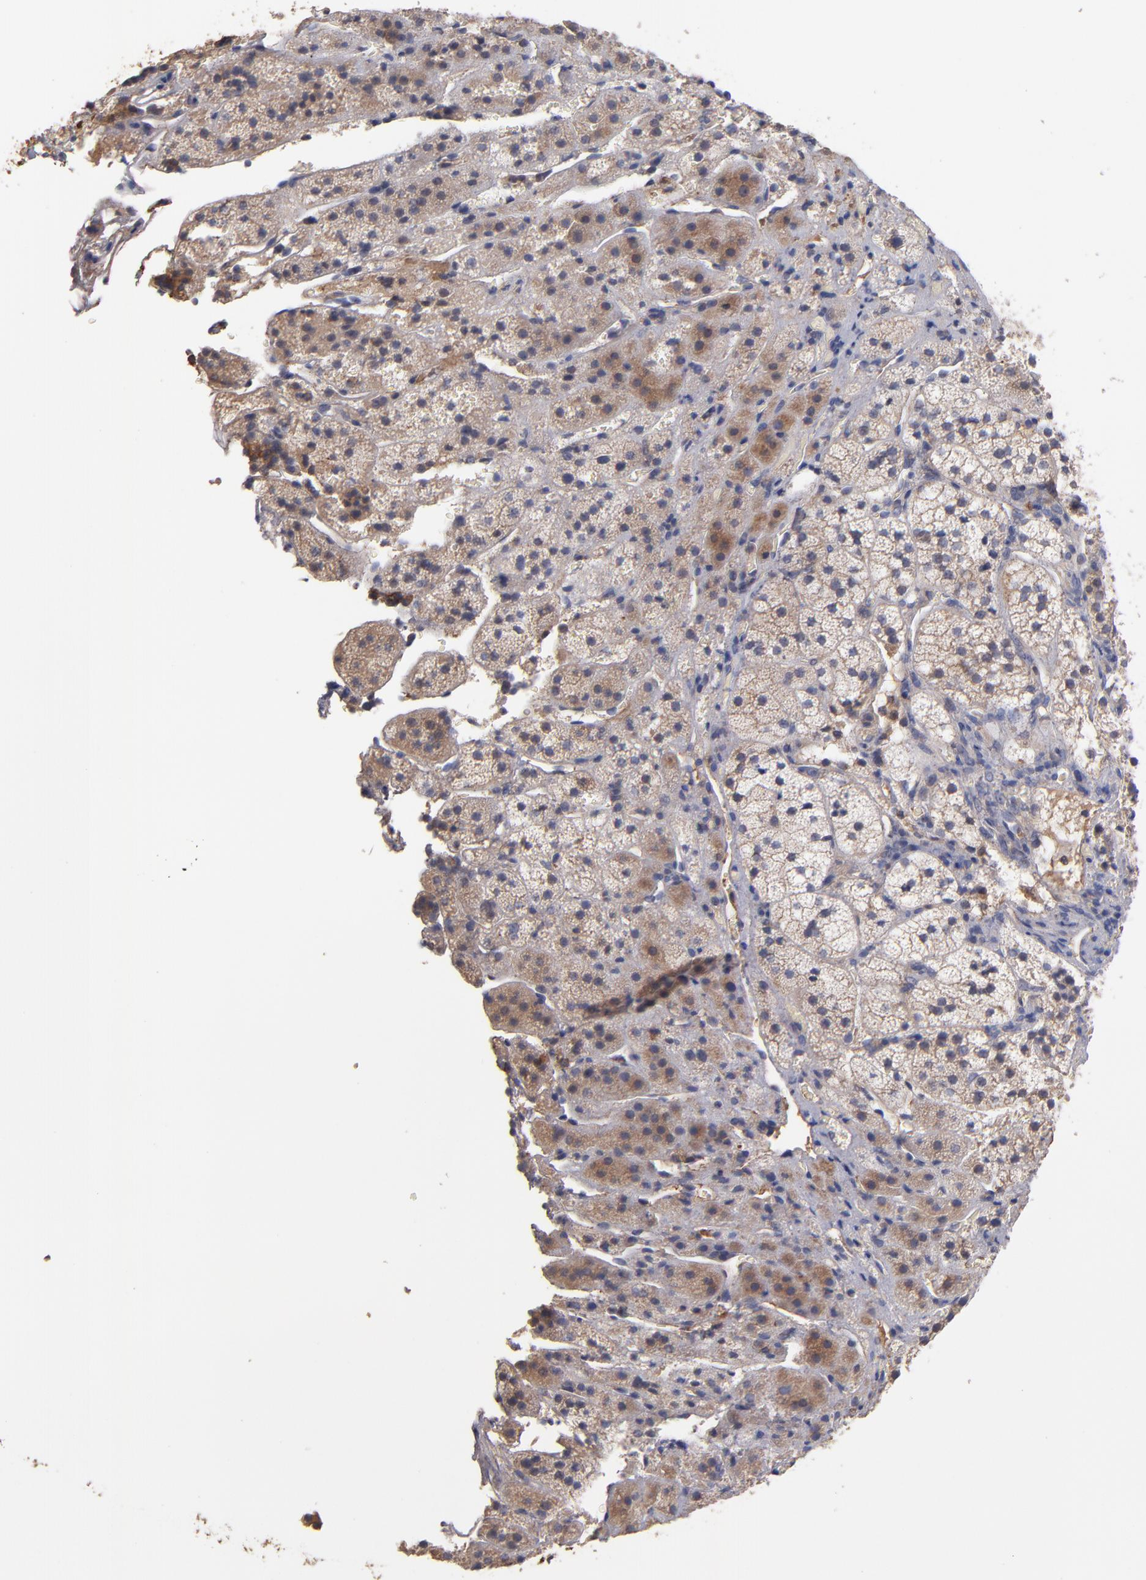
{"staining": {"intensity": "weak", "quantity": "25%-75%", "location": "cytoplasmic/membranous"}, "tissue": "adrenal gland", "cell_type": "Glandular cells", "image_type": "normal", "snomed": [{"axis": "morphology", "description": "Normal tissue, NOS"}, {"axis": "topography", "description": "Adrenal gland"}], "caption": "Immunohistochemistry (DAB) staining of benign adrenal gland shows weak cytoplasmic/membranous protein positivity in about 25%-75% of glandular cells.", "gene": "DACT1", "patient": {"sex": "female", "age": 44}}